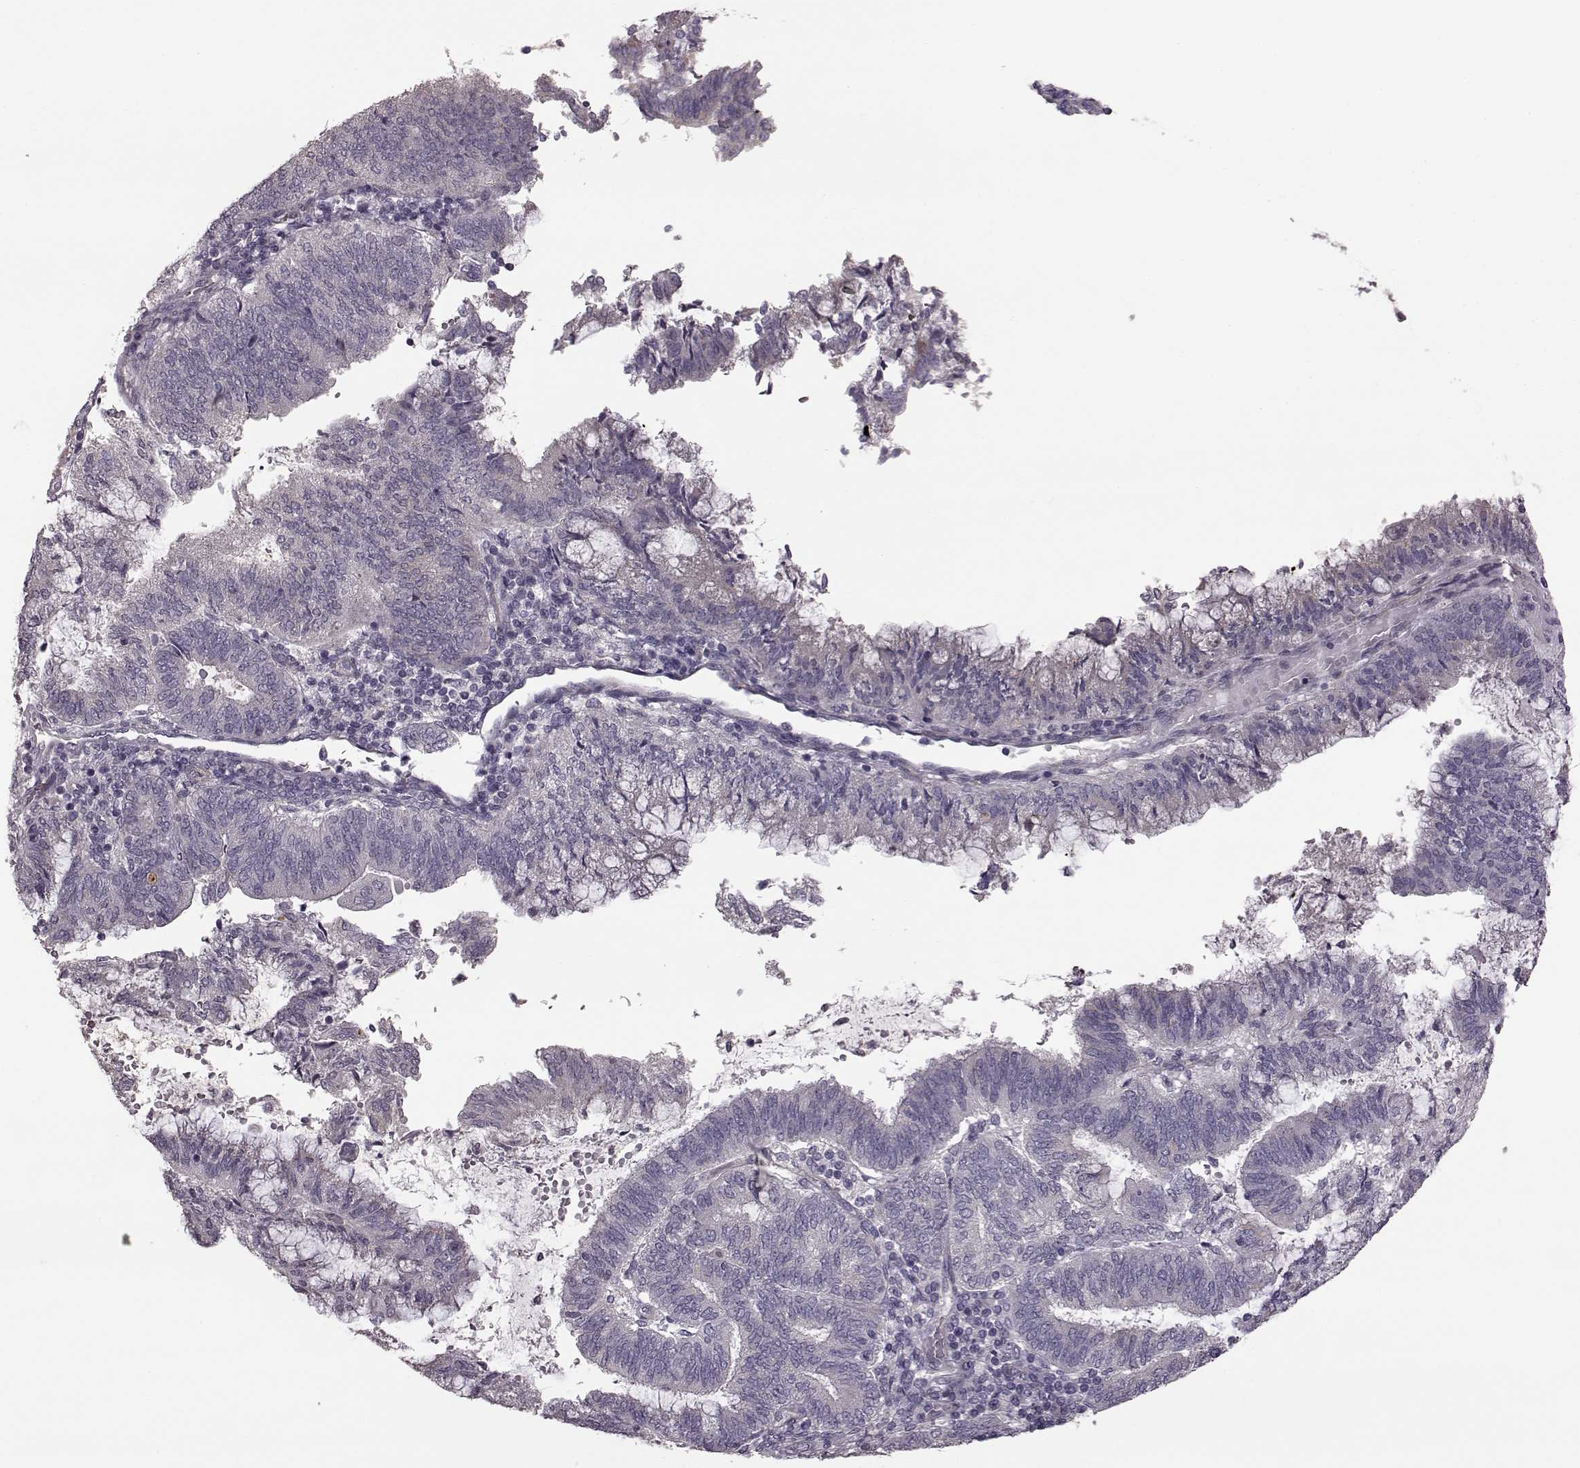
{"staining": {"intensity": "negative", "quantity": "none", "location": "none"}, "tissue": "endometrial cancer", "cell_type": "Tumor cells", "image_type": "cancer", "snomed": [{"axis": "morphology", "description": "Adenocarcinoma, NOS"}, {"axis": "topography", "description": "Endometrium"}], "caption": "Micrograph shows no significant protein positivity in tumor cells of endometrial adenocarcinoma. (DAB immunohistochemistry (IHC), high magnification).", "gene": "GRK1", "patient": {"sex": "female", "age": 65}}